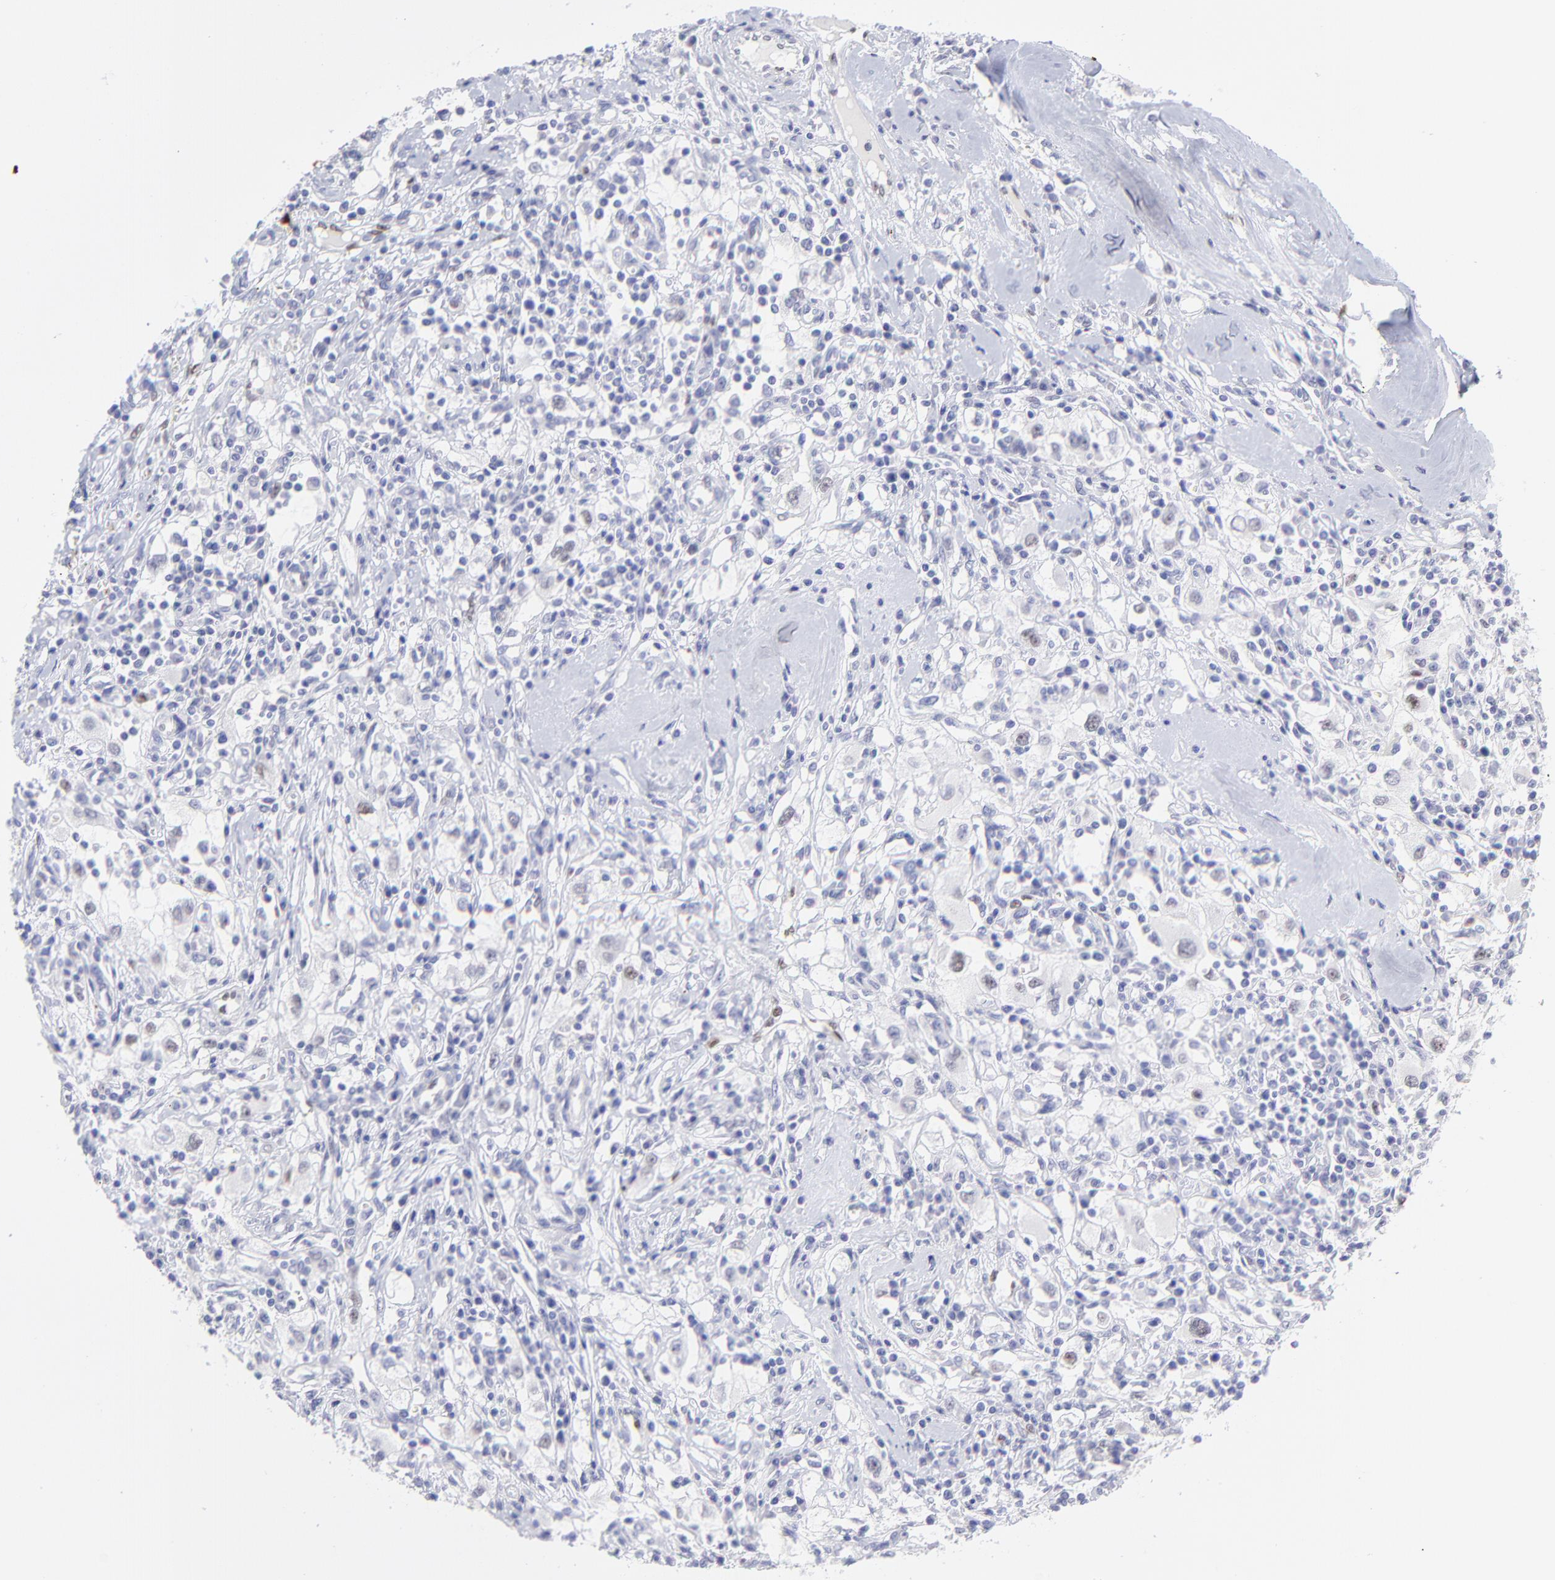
{"staining": {"intensity": "negative", "quantity": "none", "location": "none"}, "tissue": "renal cancer", "cell_type": "Tumor cells", "image_type": "cancer", "snomed": [{"axis": "morphology", "description": "Adenocarcinoma, NOS"}, {"axis": "topography", "description": "Kidney"}], "caption": "Tumor cells show no significant protein staining in renal adenocarcinoma.", "gene": "KLF4", "patient": {"sex": "male", "age": 82}}